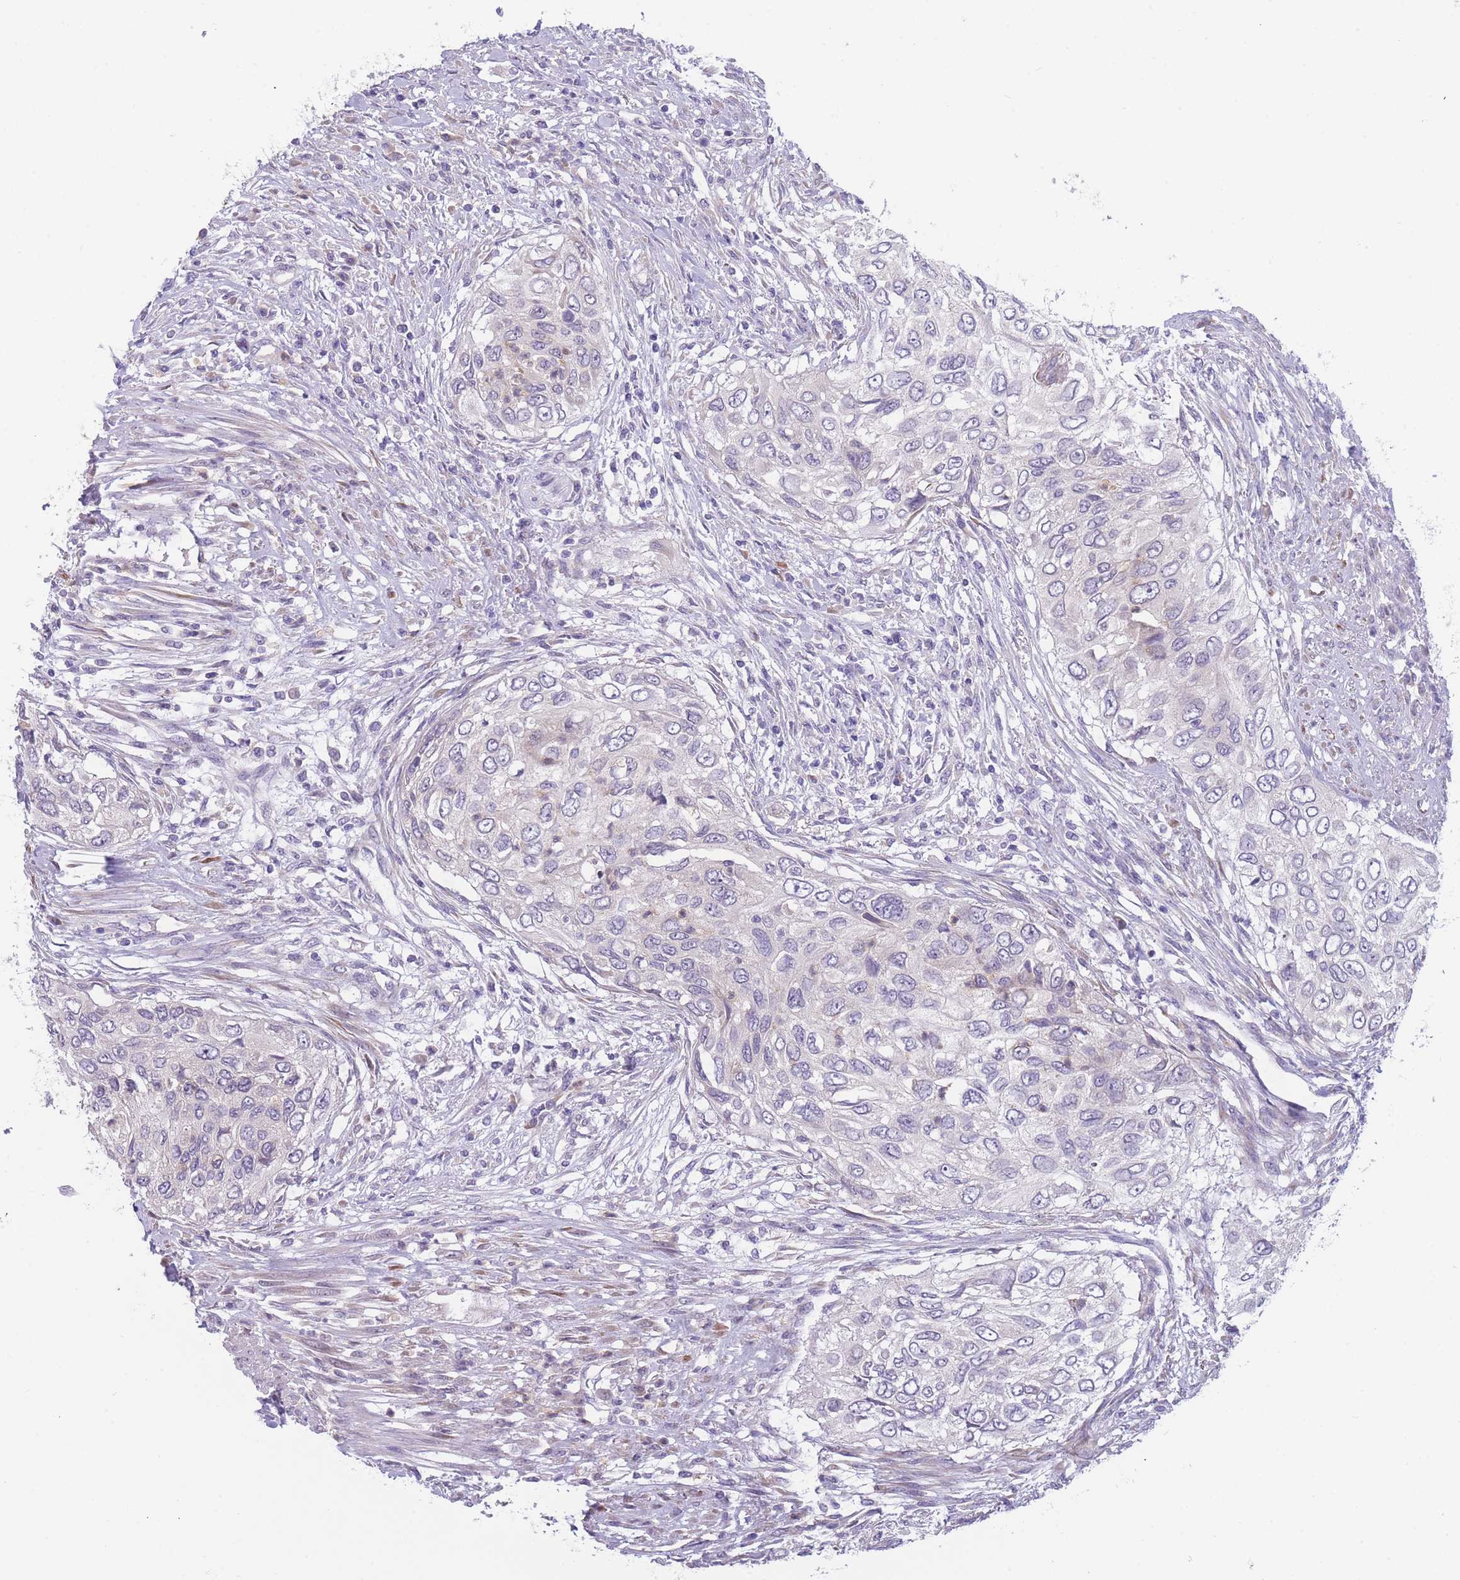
{"staining": {"intensity": "negative", "quantity": "none", "location": "none"}, "tissue": "urothelial cancer", "cell_type": "Tumor cells", "image_type": "cancer", "snomed": [{"axis": "morphology", "description": "Urothelial carcinoma, High grade"}, {"axis": "topography", "description": "Urinary bladder"}], "caption": "Immunohistochemical staining of human urothelial cancer exhibits no significant expression in tumor cells.", "gene": "NDUFAF6", "patient": {"sex": "female", "age": 60}}